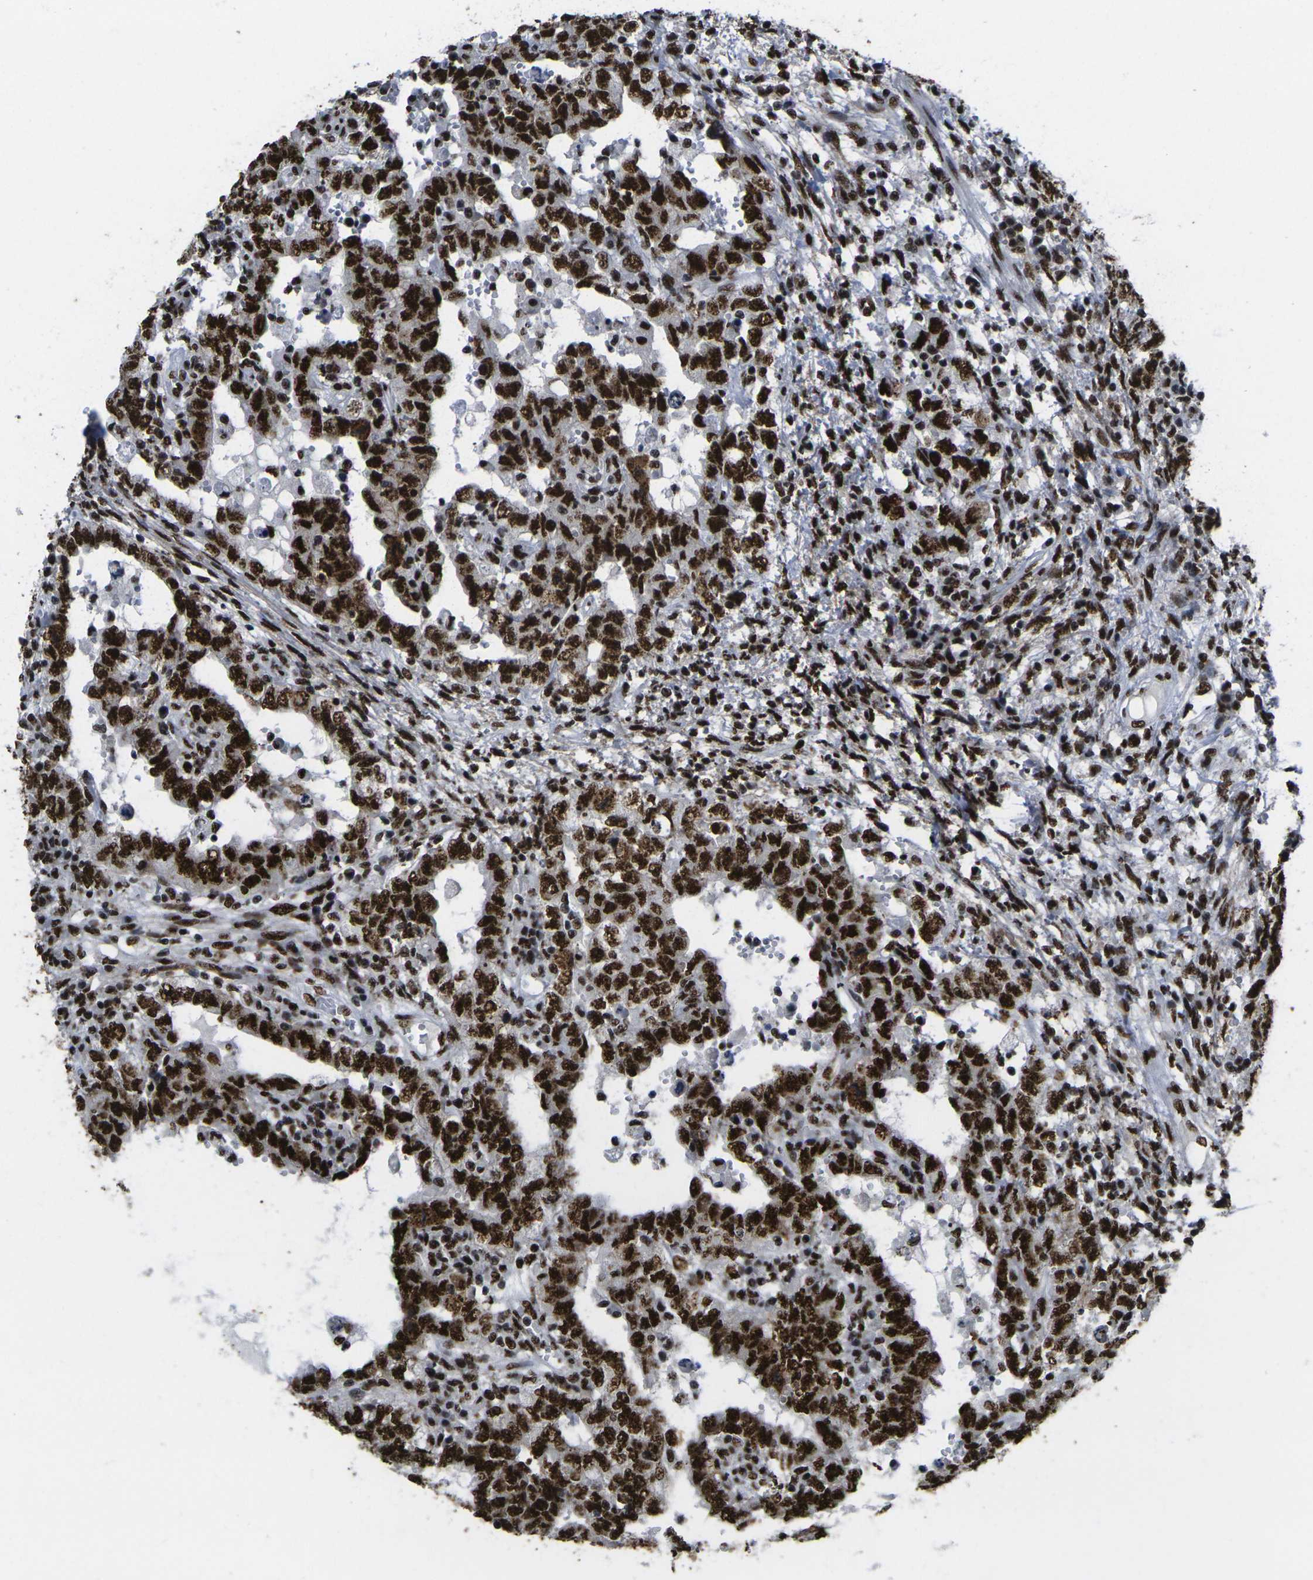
{"staining": {"intensity": "strong", "quantity": ">75%", "location": "nuclear"}, "tissue": "testis cancer", "cell_type": "Tumor cells", "image_type": "cancer", "snomed": [{"axis": "morphology", "description": "Carcinoma, Embryonal, NOS"}, {"axis": "topography", "description": "Testis"}], "caption": "Immunohistochemical staining of human embryonal carcinoma (testis) exhibits strong nuclear protein positivity in approximately >75% of tumor cells.", "gene": "SMARCC1", "patient": {"sex": "male", "age": 26}}